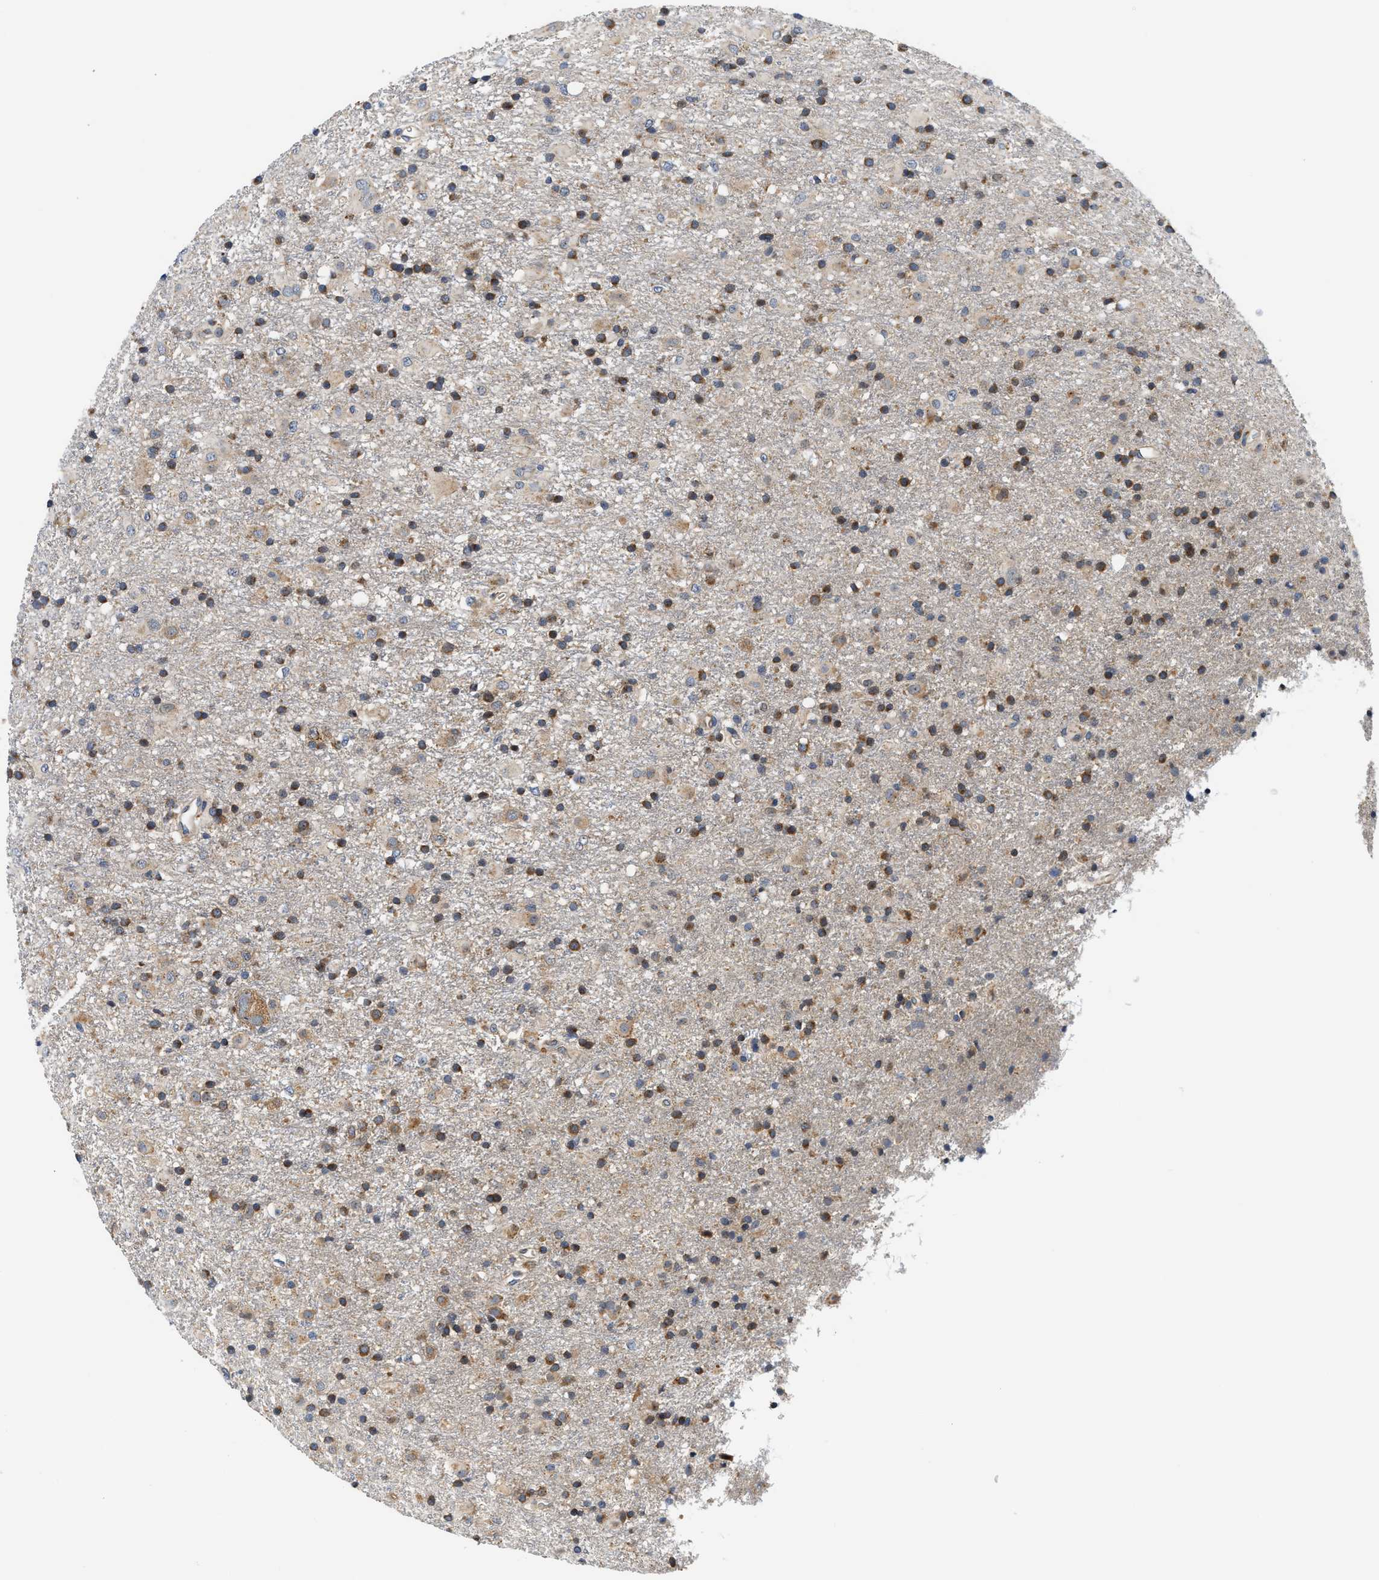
{"staining": {"intensity": "moderate", "quantity": "25%-75%", "location": "cytoplasmic/membranous"}, "tissue": "glioma", "cell_type": "Tumor cells", "image_type": "cancer", "snomed": [{"axis": "morphology", "description": "Glioma, malignant, Low grade"}, {"axis": "topography", "description": "Brain"}], "caption": "Malignant glioma (low-grade) stained for a protein reveals moderate cytoplasmic/membranous positivity in tumor cells.", "gene": "FAM185A", "patient": {"sex": "male", "age": 65}}